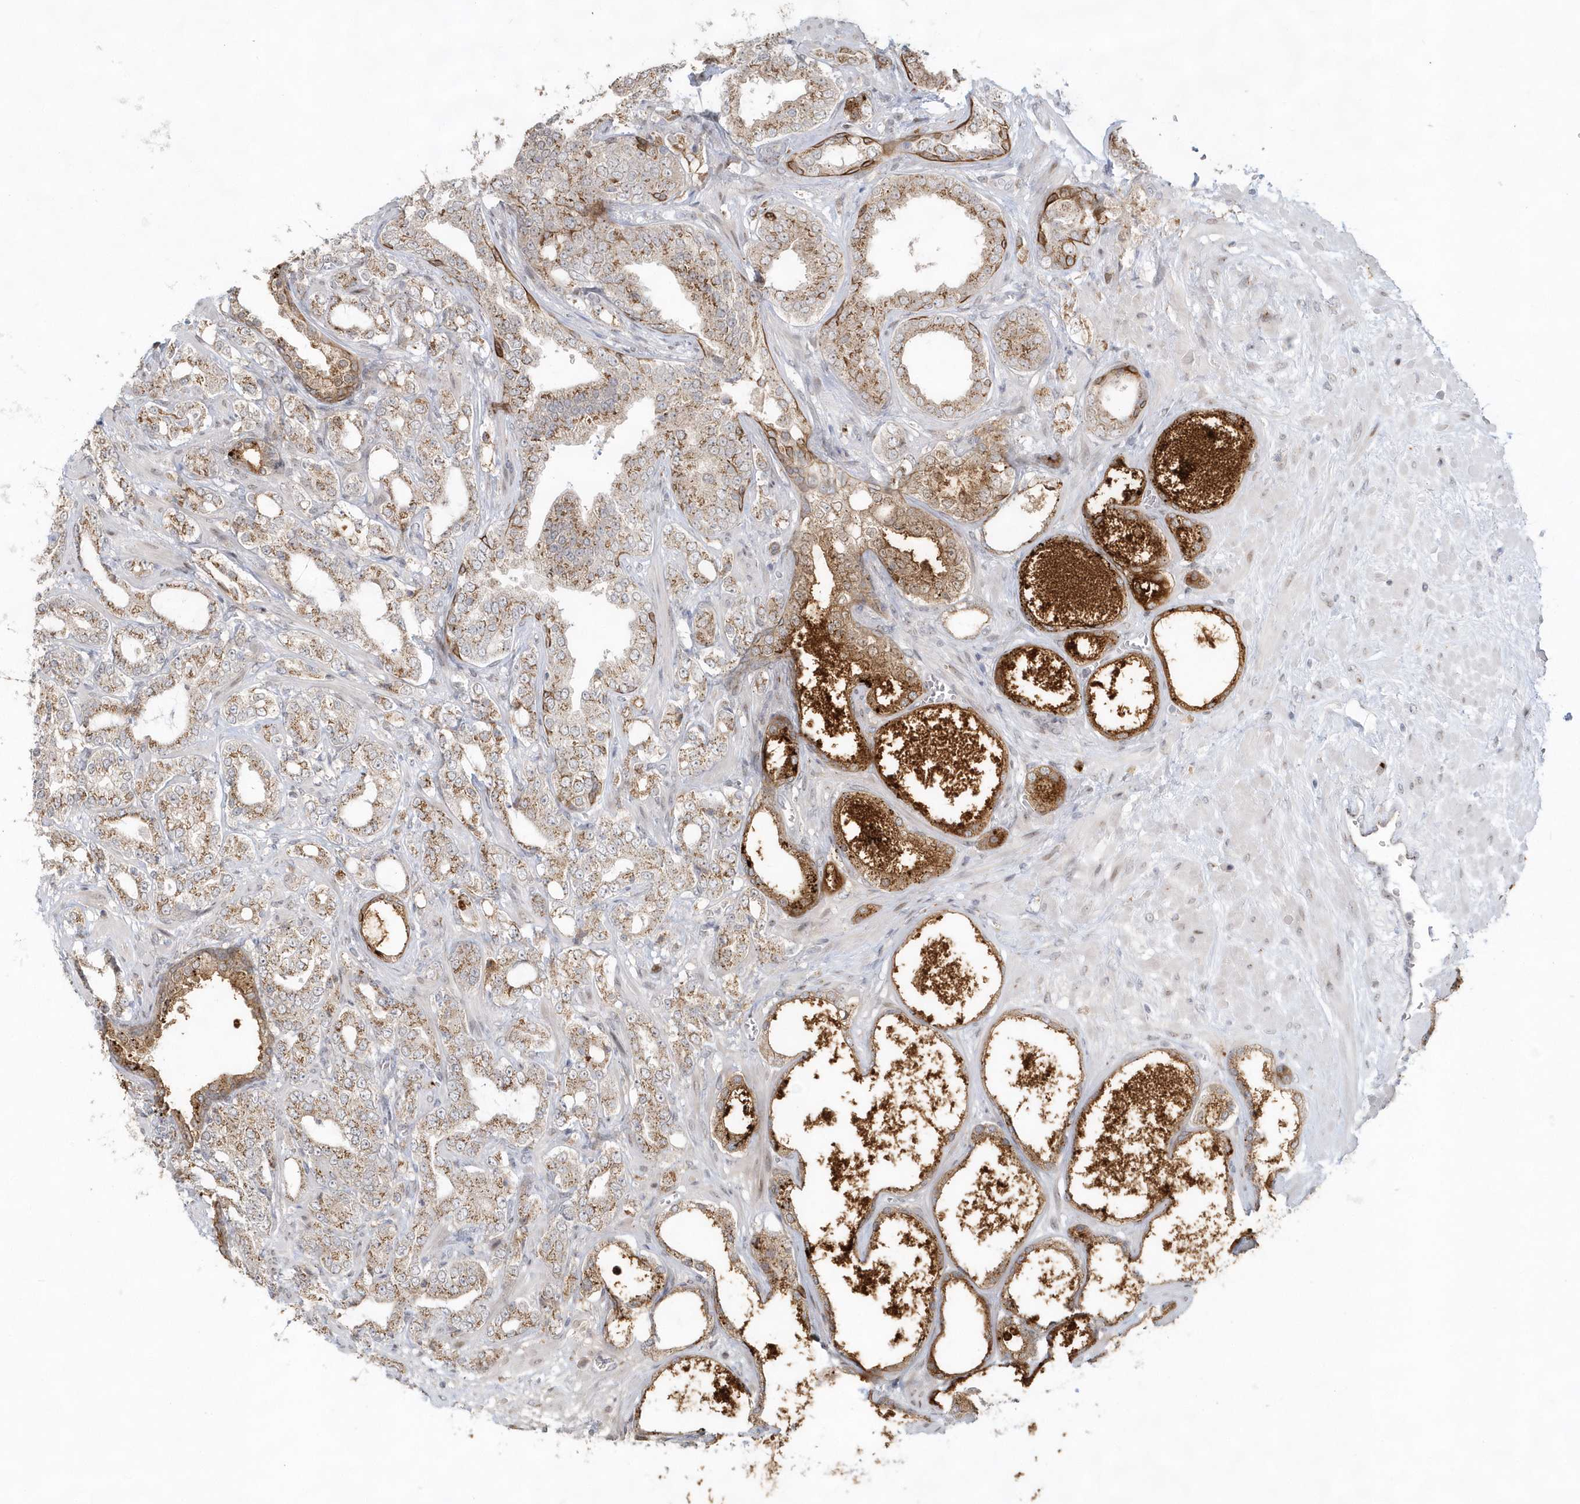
{"staining": {"intensity": "moderate", "quantity": ">75%", "location": "cytoplasmic/membranous"}, "tissue": "prostate cancer", "cell_type": "Tumor cells", "image_type": "cancer", "snomed": [{"axis": "morphology", "description": "Adenocarcinoma, High grade"}, {"axis": "topography", "description": "Prostate"}], "caption": "Prostate cancer (high-grade adenocarcinoma) stained for a protein demonstrates moderate cytoplasmic/membranous positivity in tumor cells. (DAB (3,3'-diaminobenzidine) IHC, brown staining for protein, blue staining for nuclei).", "gene": "DHFR", "patient": {"sex": "male", "age": 64}}